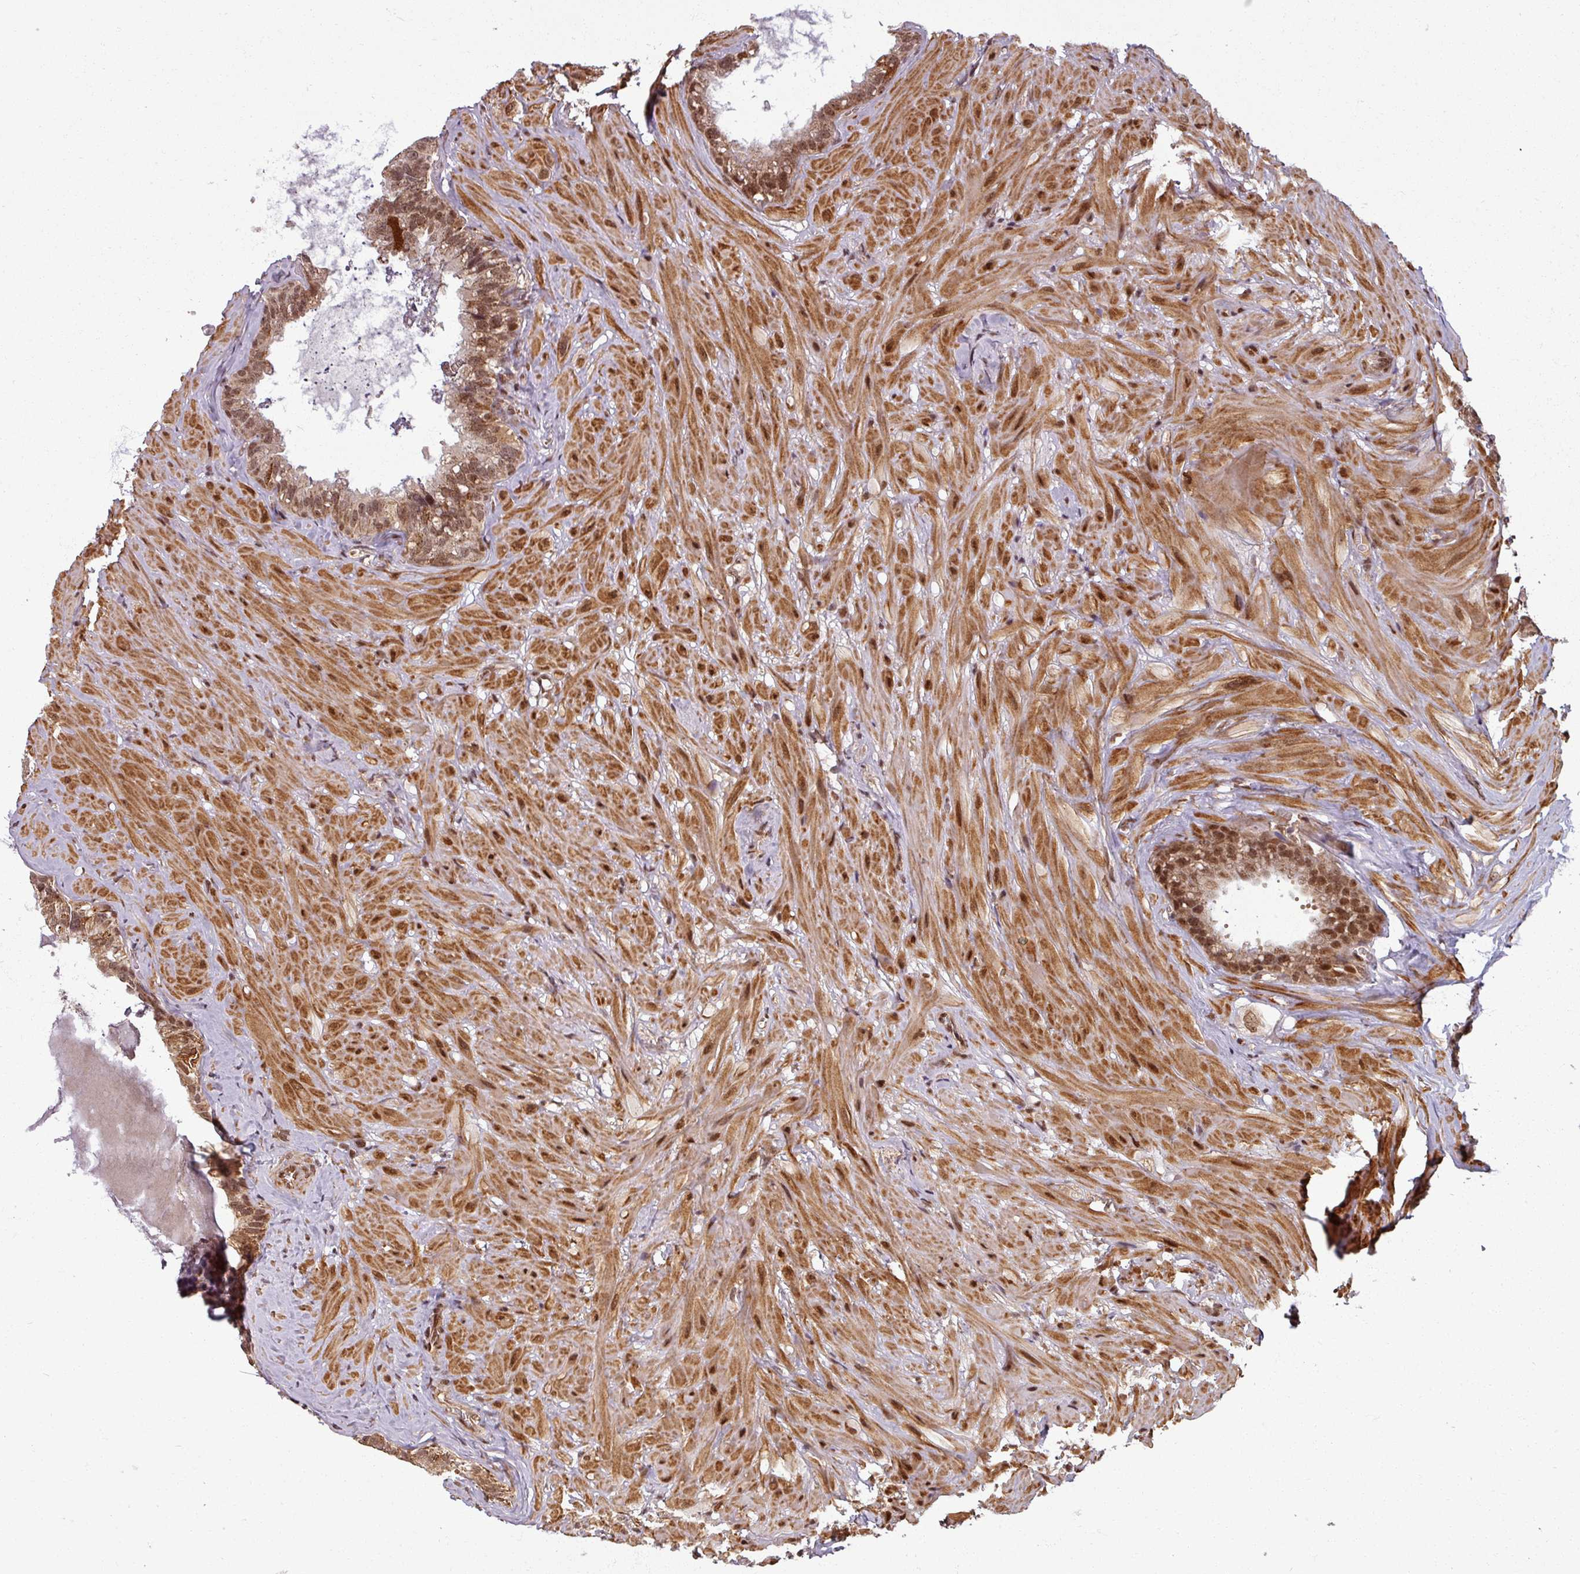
{"staining": {"intensity": "strong", "quantity": ">75%", "location": "cytoplasmic/membranous,nuclear"}, "tissue": "seminal vesicle", "cell_type": "Glandular cells", "image_type": "normal", "snomed": [{"axis": "morphology", "description": "Normal tissue, NOS"}, {"axis": "topography", "description": "Seminal veicle"}], "caption": "Immunohistochemical staining of normal human seminal vesicle demonstrates high levels of strong cytoplasmic/membranous,nuclear positivity in about >75% of glandular cells. Immunohistochemistry stains the protein in brown and the nuclei are stained blue.", "gene": "SWI5", "patient": {"sex": "male", "age": 60}}